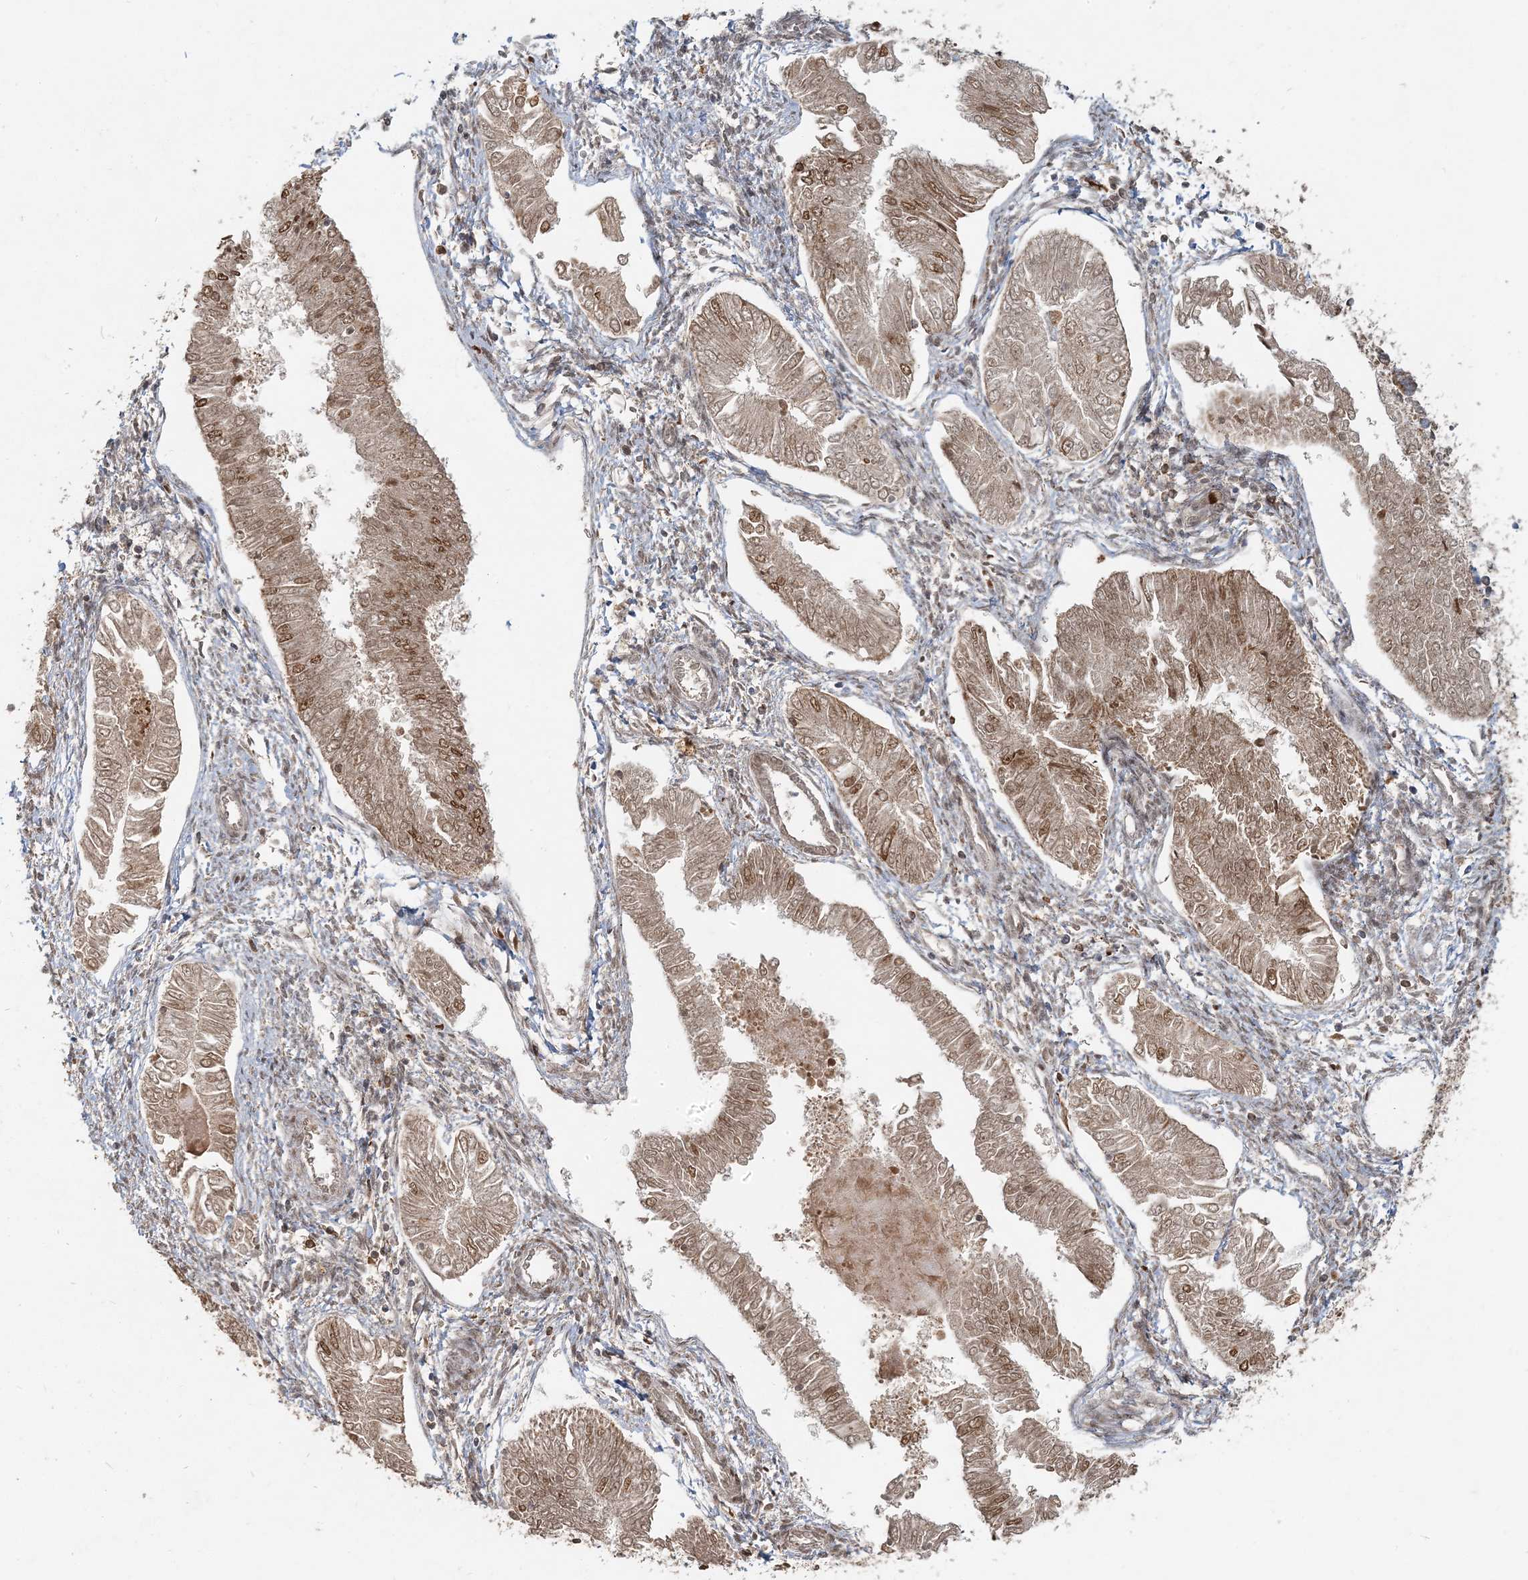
{"staining": {"intensity": "moderate", "quantity": ">75%", "location": "cytoplasmic/membranous,nuclear"}, "tissue": "endometrial cancer", "cell_type": "Tumor cells", "image_type": "cancer", "snomed": [{"axis": "morphology", "description": "Adenocarcinoma, NOS"}, {"axis": "topography", "description": "Endometrium"}], "caption": "This photomicrograph displays immunohistochemistry staining of human endometrial adenocarcinoma, with medium moderate cytoplasmic/membranous and nuclear positivity in approximately >75% of tumor cells.", "gene": "RAB14", "patient": {"sex": "female", "age": 53}}